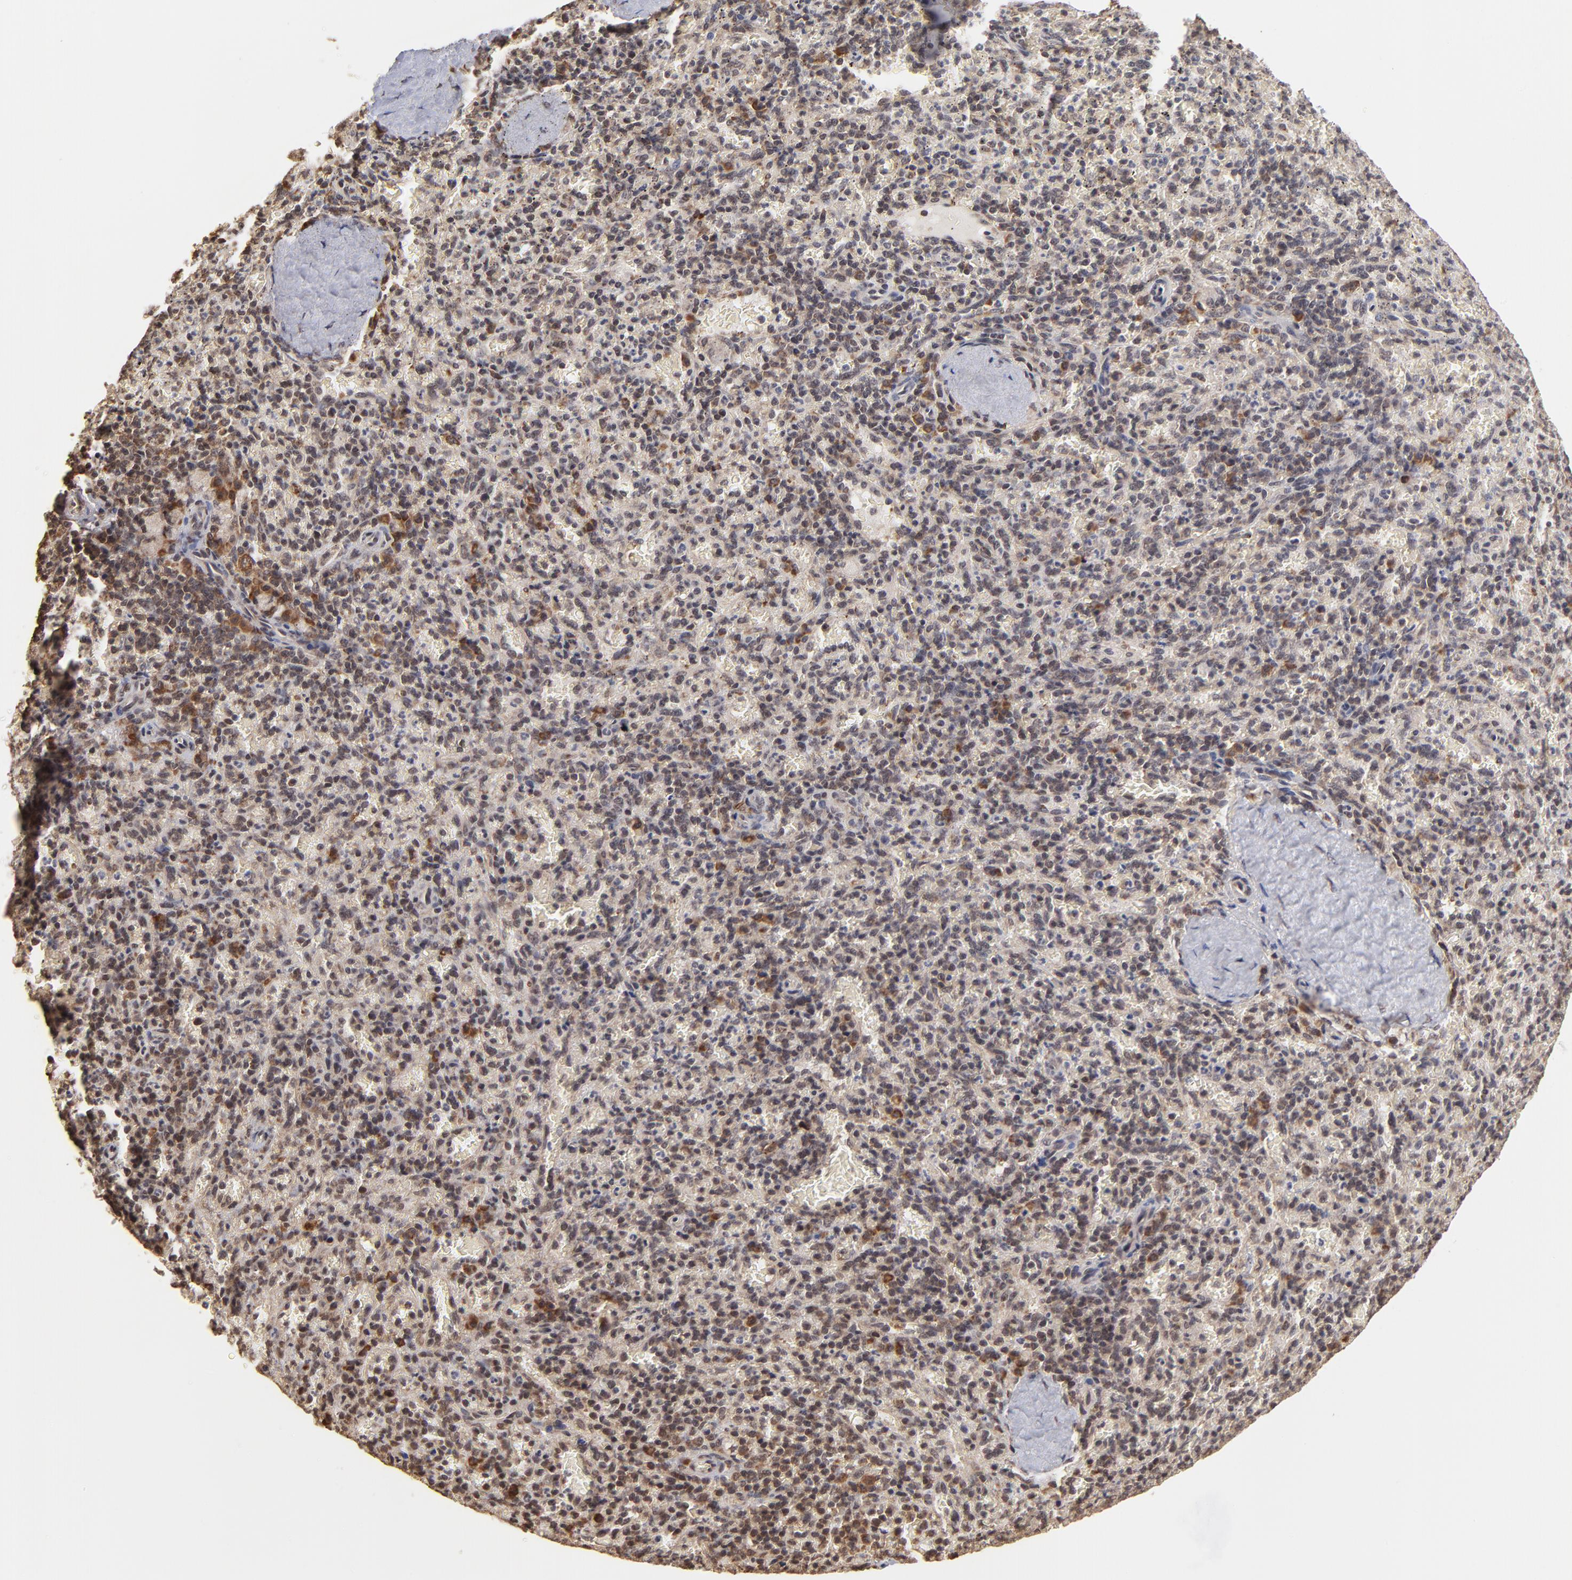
{"staining": {"intensity": "moderate", "quantity": "<25%", "location": "cytoplasmic/membranous"}, "tissue": "spleen", "cell_type": "Cells in red pulp", "image_type": "normal", "snomed": [{"axis": "morphology", "description": "Normal tissue, NOS"}, {"axis": "topography", "description": "Spleen"}], "caption": "A low amount of moderate cytoplasmic/membranous expression is present in approximately <25% of cells in red pulp in normal spleen.", "gene": "BRPF1", "patient": {"sex": "female", "age": 50}}